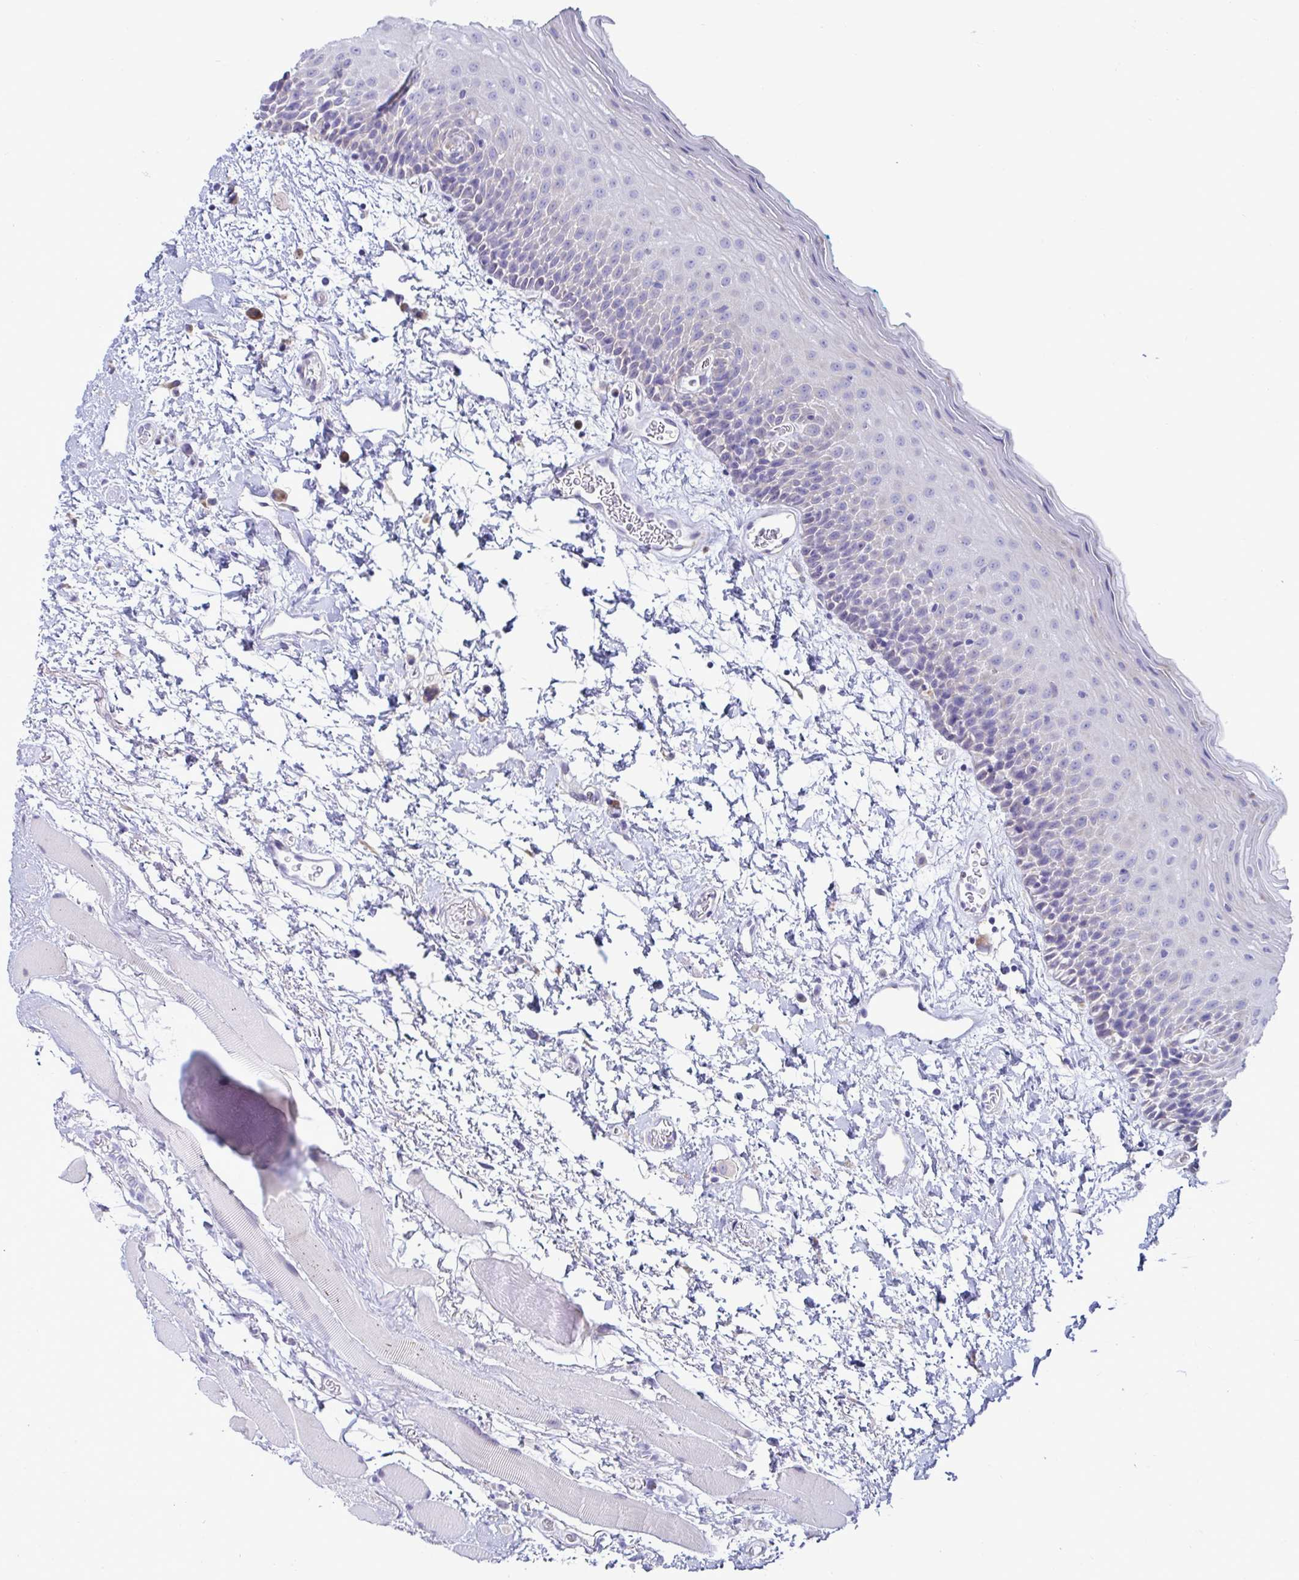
{"staining": {"intensity": "negative", "quantity": "none", "location": "none"}, "tissue": "oral mucosa", "cell_type": "Squamous epithelial cells", "image_type": "normal", "snomed": [{"axis": "morphology", "description": "Normal tissue, NOS"}, {"axis": "topography", "description": "Oral tissue"}], "caption": "Oral mucosa stained for a protein using immunohistochemistry (IHC) demonstrates no expression squamous epithelial cells.", "gene": "TFPI2", "patient": {"sex": "female", "age": 82}}